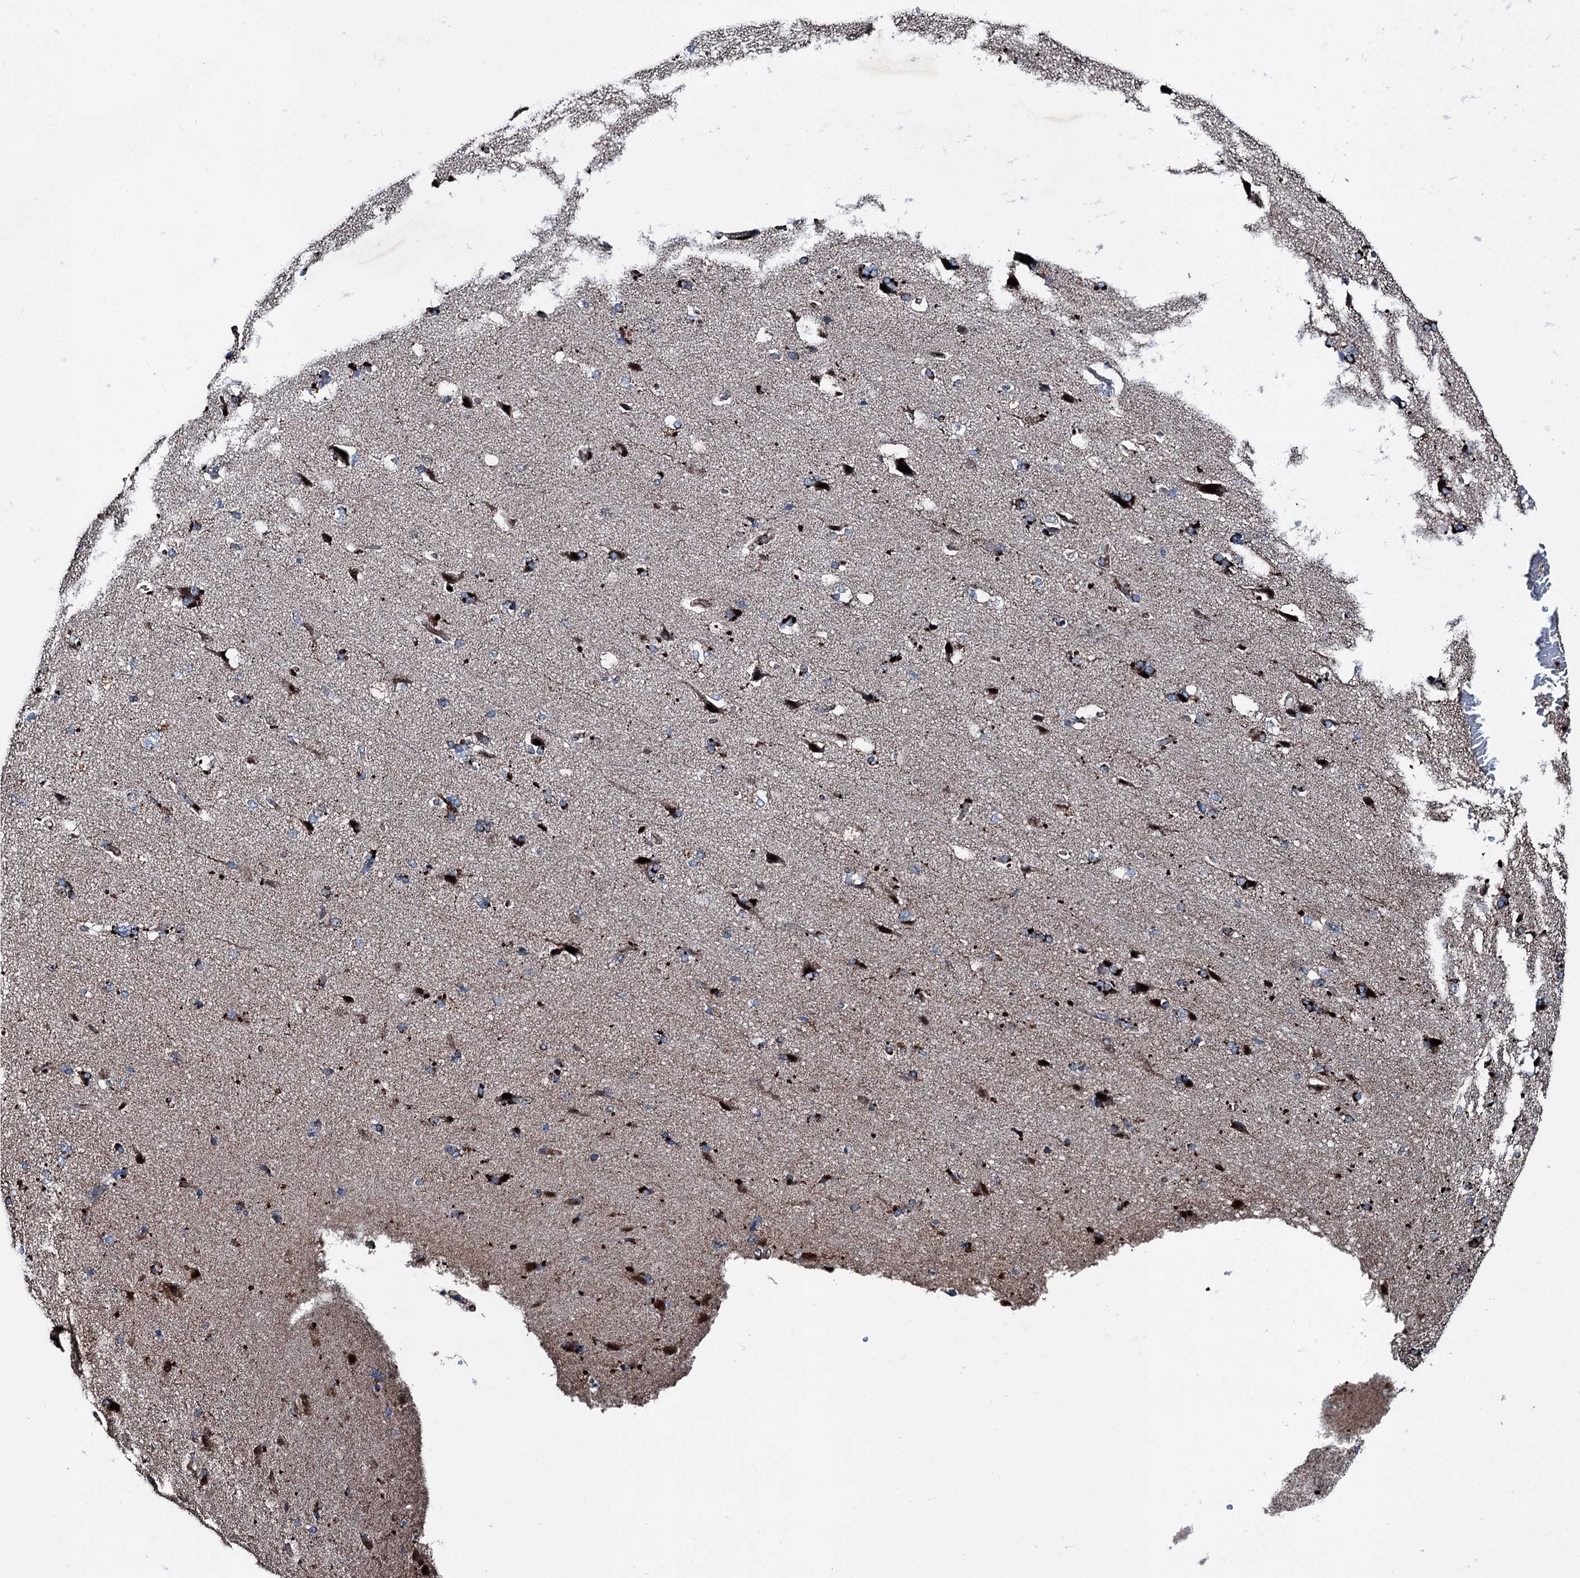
{"staining": {"intensity": "strong", "quantity": "25%-75%", "location": "cytoplasmic/membranous"}, "tissue": "cerebral cortex", "cell_type": "Endothelial cells", "image_type": "normal", "snomed": [{"axis": "morphology", "description": "Normal tissue, NOS"}, {"axis": "topography", "description": "Cerebral cortex"}], "caption": "About 25%-75% of endothelial cells in normal cerebral cortex display strong cytoplasmic/membranous protein staining as visualized by brown immunohistochemical staining.", "gene": "DDIAS", "patient": {"sex": "male", "age": 62}}